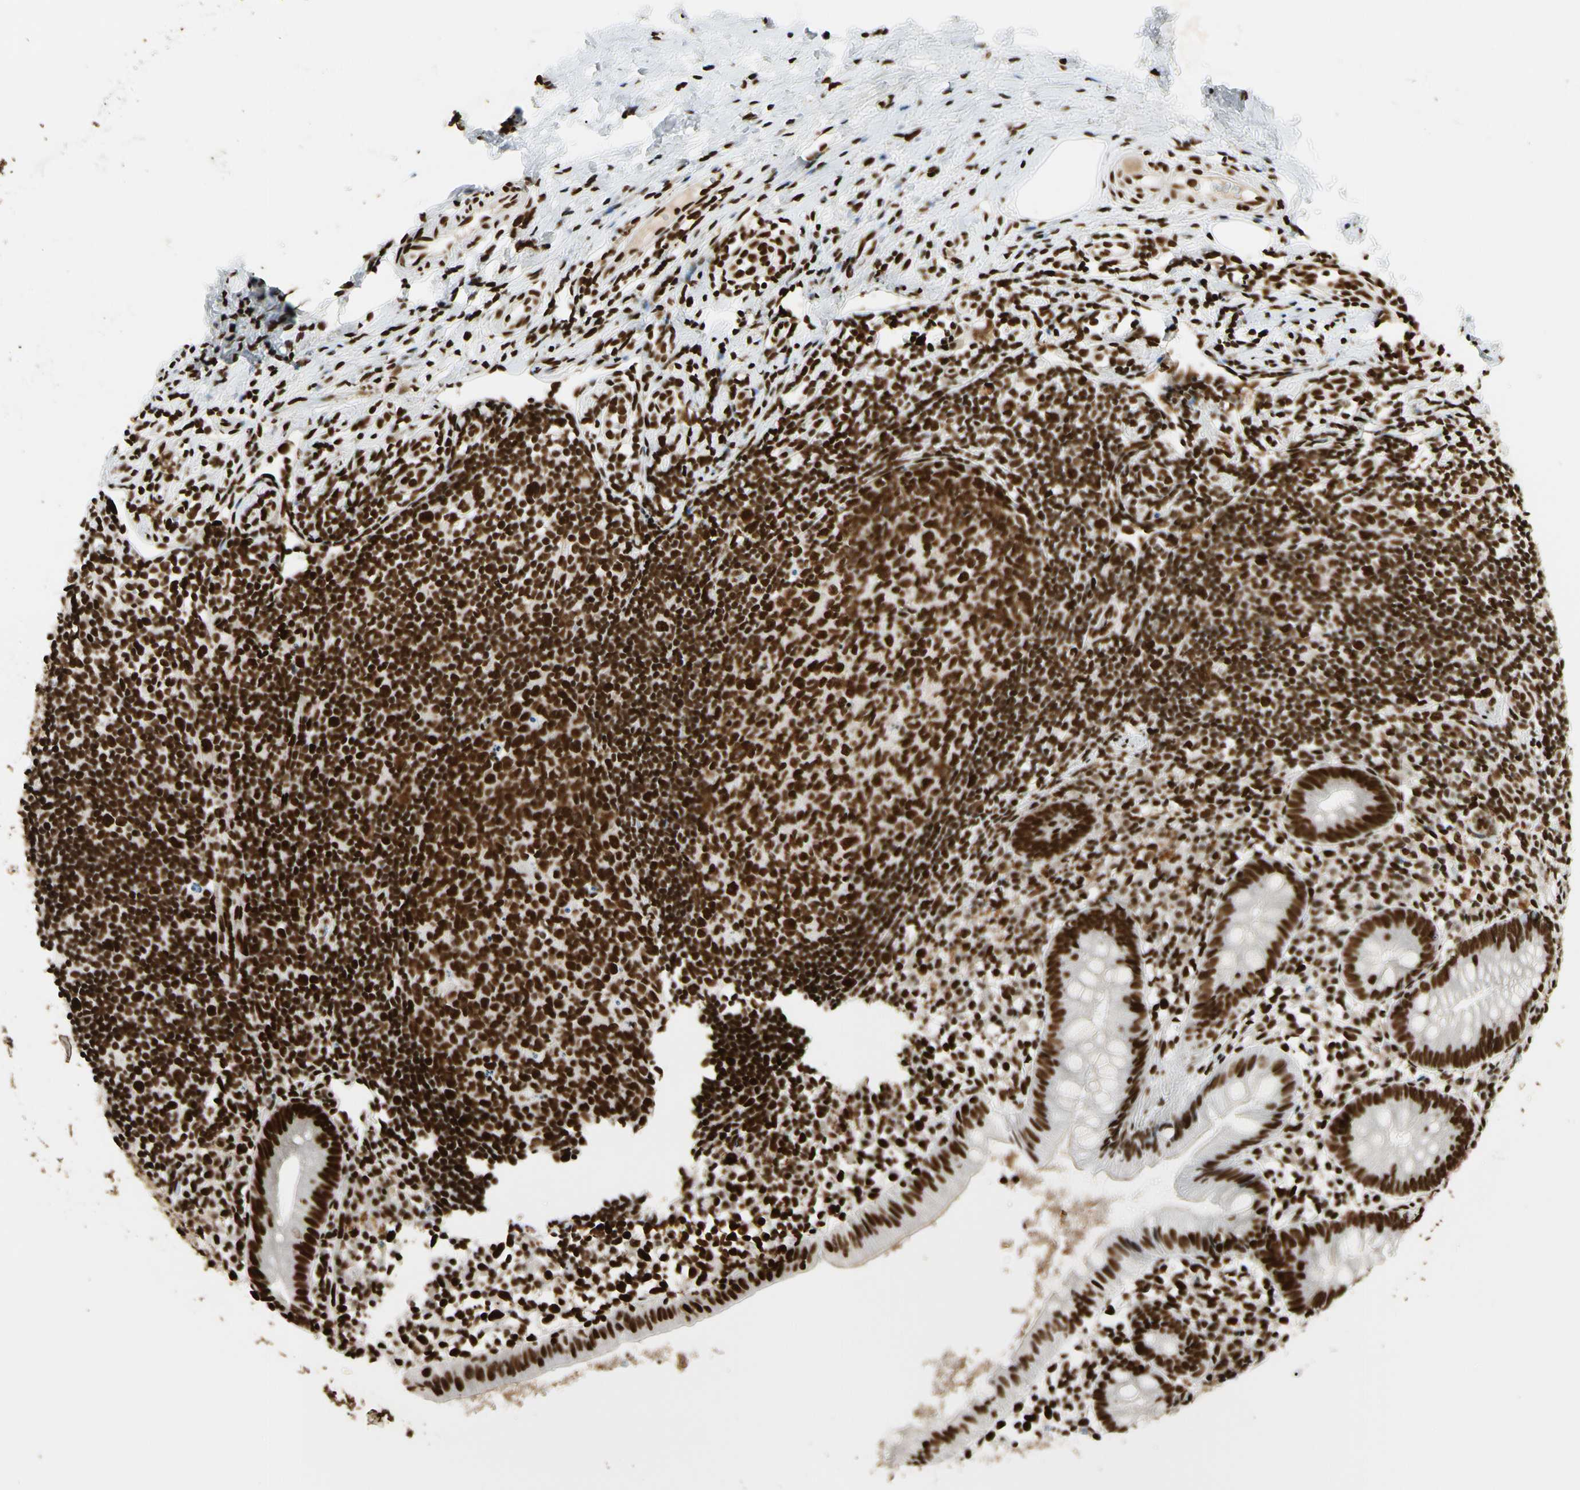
{"staining": {"intensity": "strong", "quantity": ">75%", "location": "nuclear"}, "tissue": "appendix", "cell_type": "Glandular cells", "image_type": "normal", "snomed": [{"axis": "morphology", "description": "Normal tissue, NOS"}, {"axis": "topography", "description": "Appendix"}], "caption": "Immunohistochemistry (IHC) histopathology image of unremarkable human appendix stained for a protein (brown), which displays high levels of strong nuclear staining in about >75% of glandular cells.", "gene": "FUS", "patient": {"sex": "female", "age": 20}}